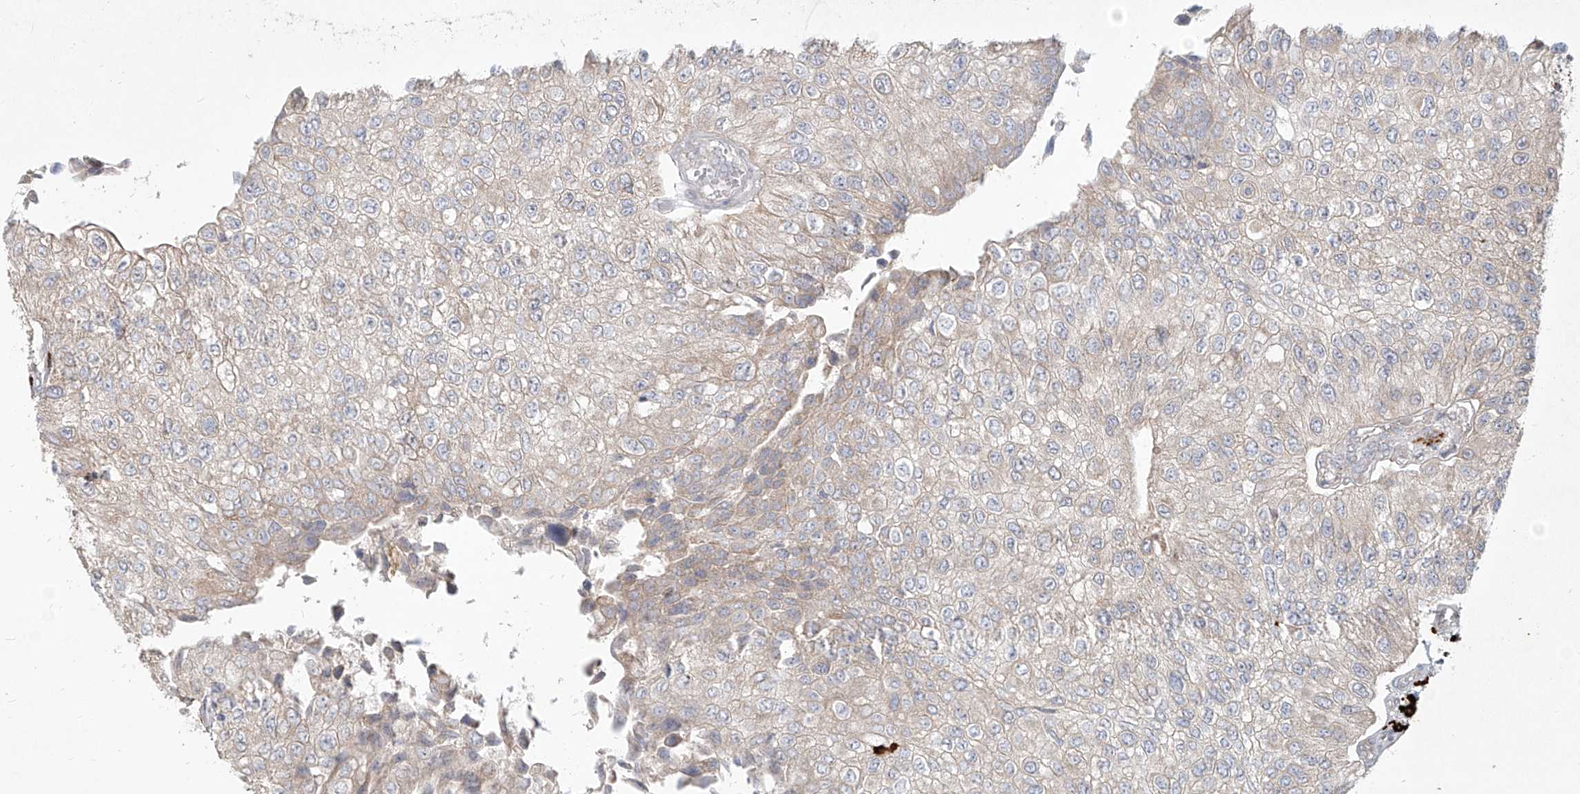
{"staining": {"intensity": "negative", "quantity": "none", "location": "none"}, "tissue": "urothelial cancer", "cell_type": "Tumor cells", "image_type": "cancer", "snomed": [{"axis": "morphology", "description": "Urothelial carcinoma, High grade"}, {"axis": "topography", "description": "Kidney"}, {"axis": "topography", "description": "Urinary bladder"}], "caption": "An immunohistochemistry (IHC) histopathology image of high-grade urothelial carcinoma is shown. There is no staining in tumor cells of high-grade urothelial carcinoma.", "gene": "CD209", "patient": {"sex": "male", "age": 77}}